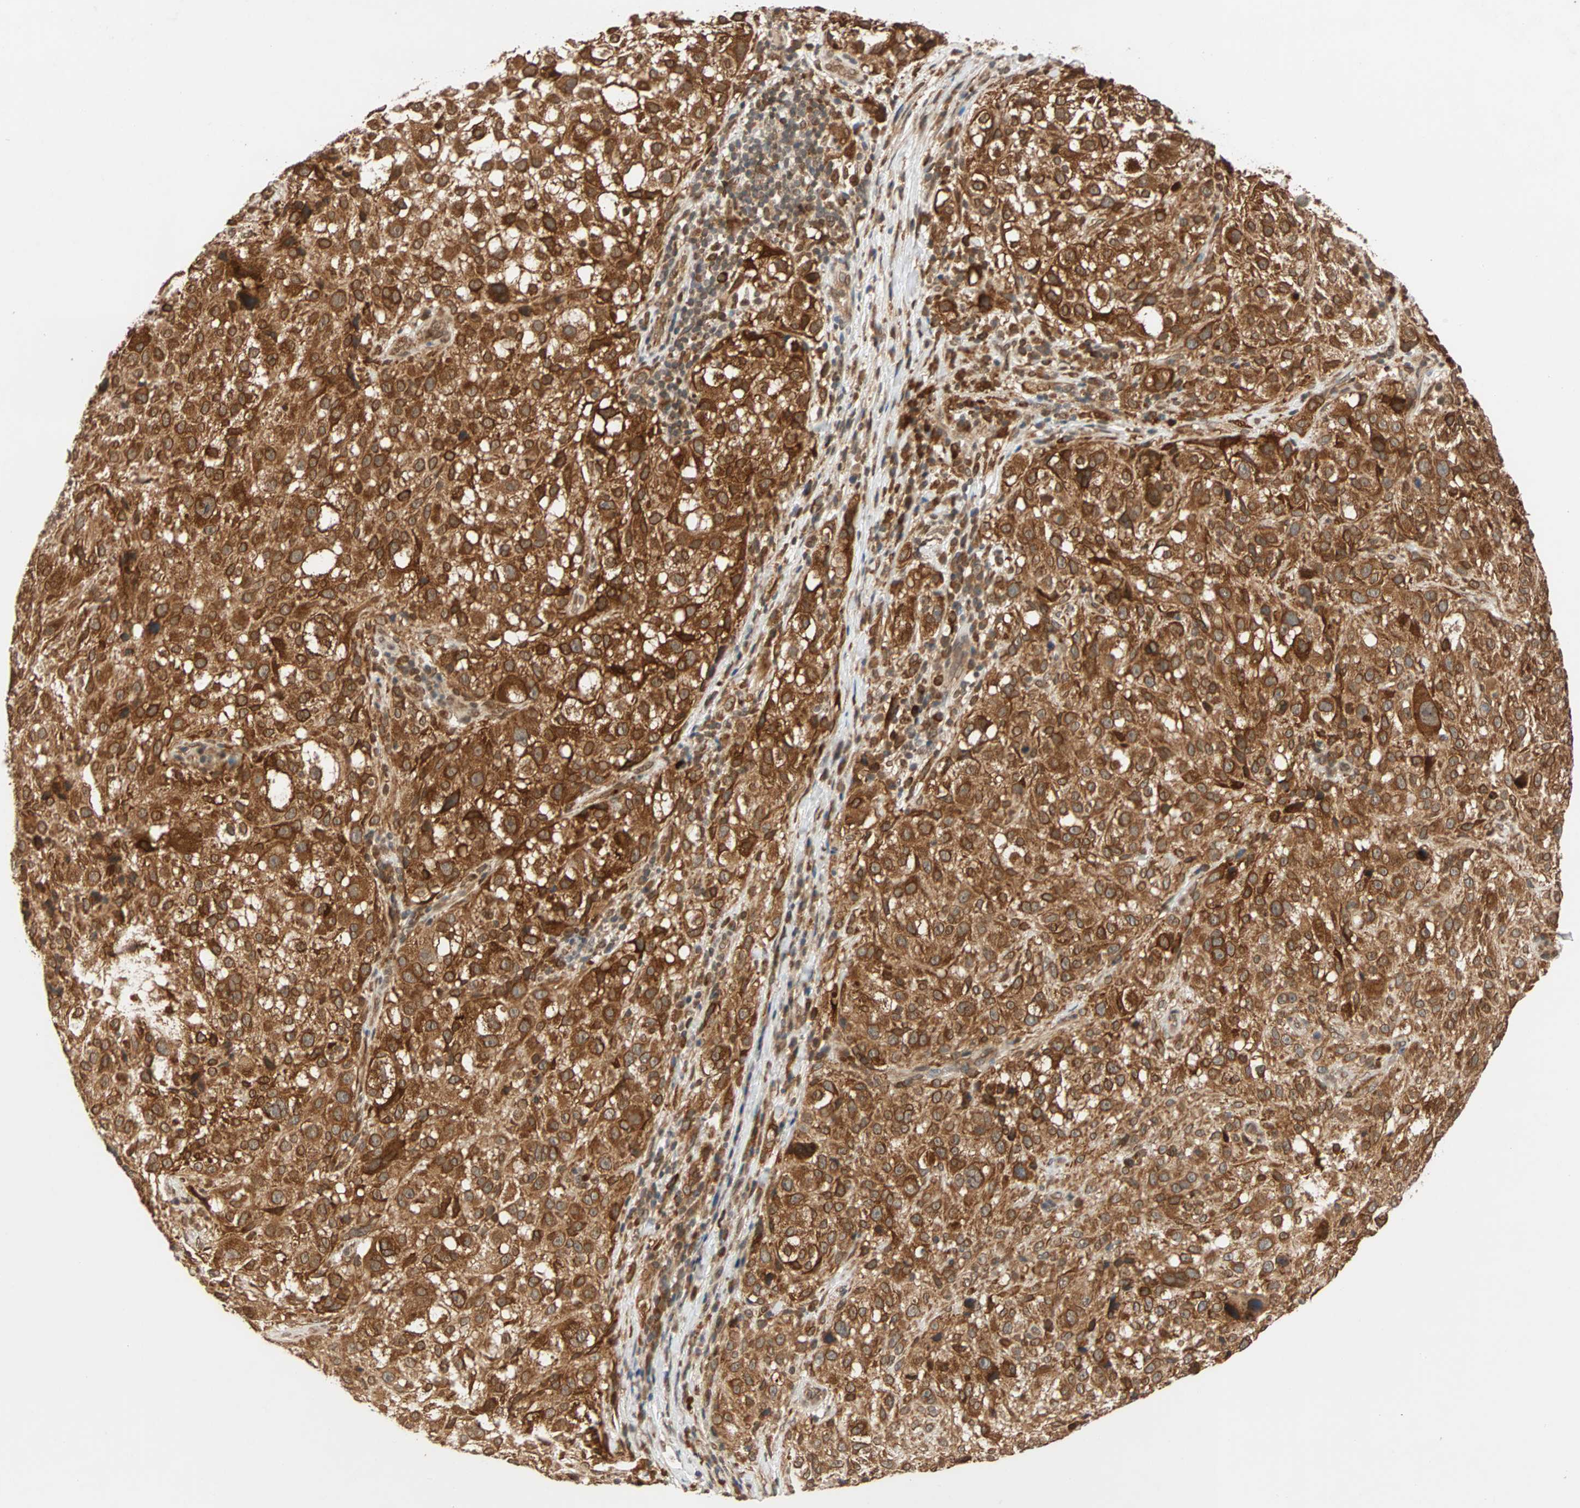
{"staining": {"intensity": "strong", "quantity": ">75%", "location": "cytoplasmic/membranous,nuclear"}, "tissue": "melanoma", "cell_type": "Tumor cells", "image_type": "cancer", "snomed": [{"axis": "morphology", "description": "Necrosis, NOS"}, {"axis": "morphology", "description": "Malignant melanoma, NOS"}, {"axis": "topography", "description": "Skin"}], "caption": "Immunohistochemistry of human melanoma shows high levels of strong cytoplasmic/membranous and nuclear positivity in about >75% of tumor cells. Nuclei are stained in blue.", "gene": "AUP1", "patient": {"sex": "female", "age": 87}}